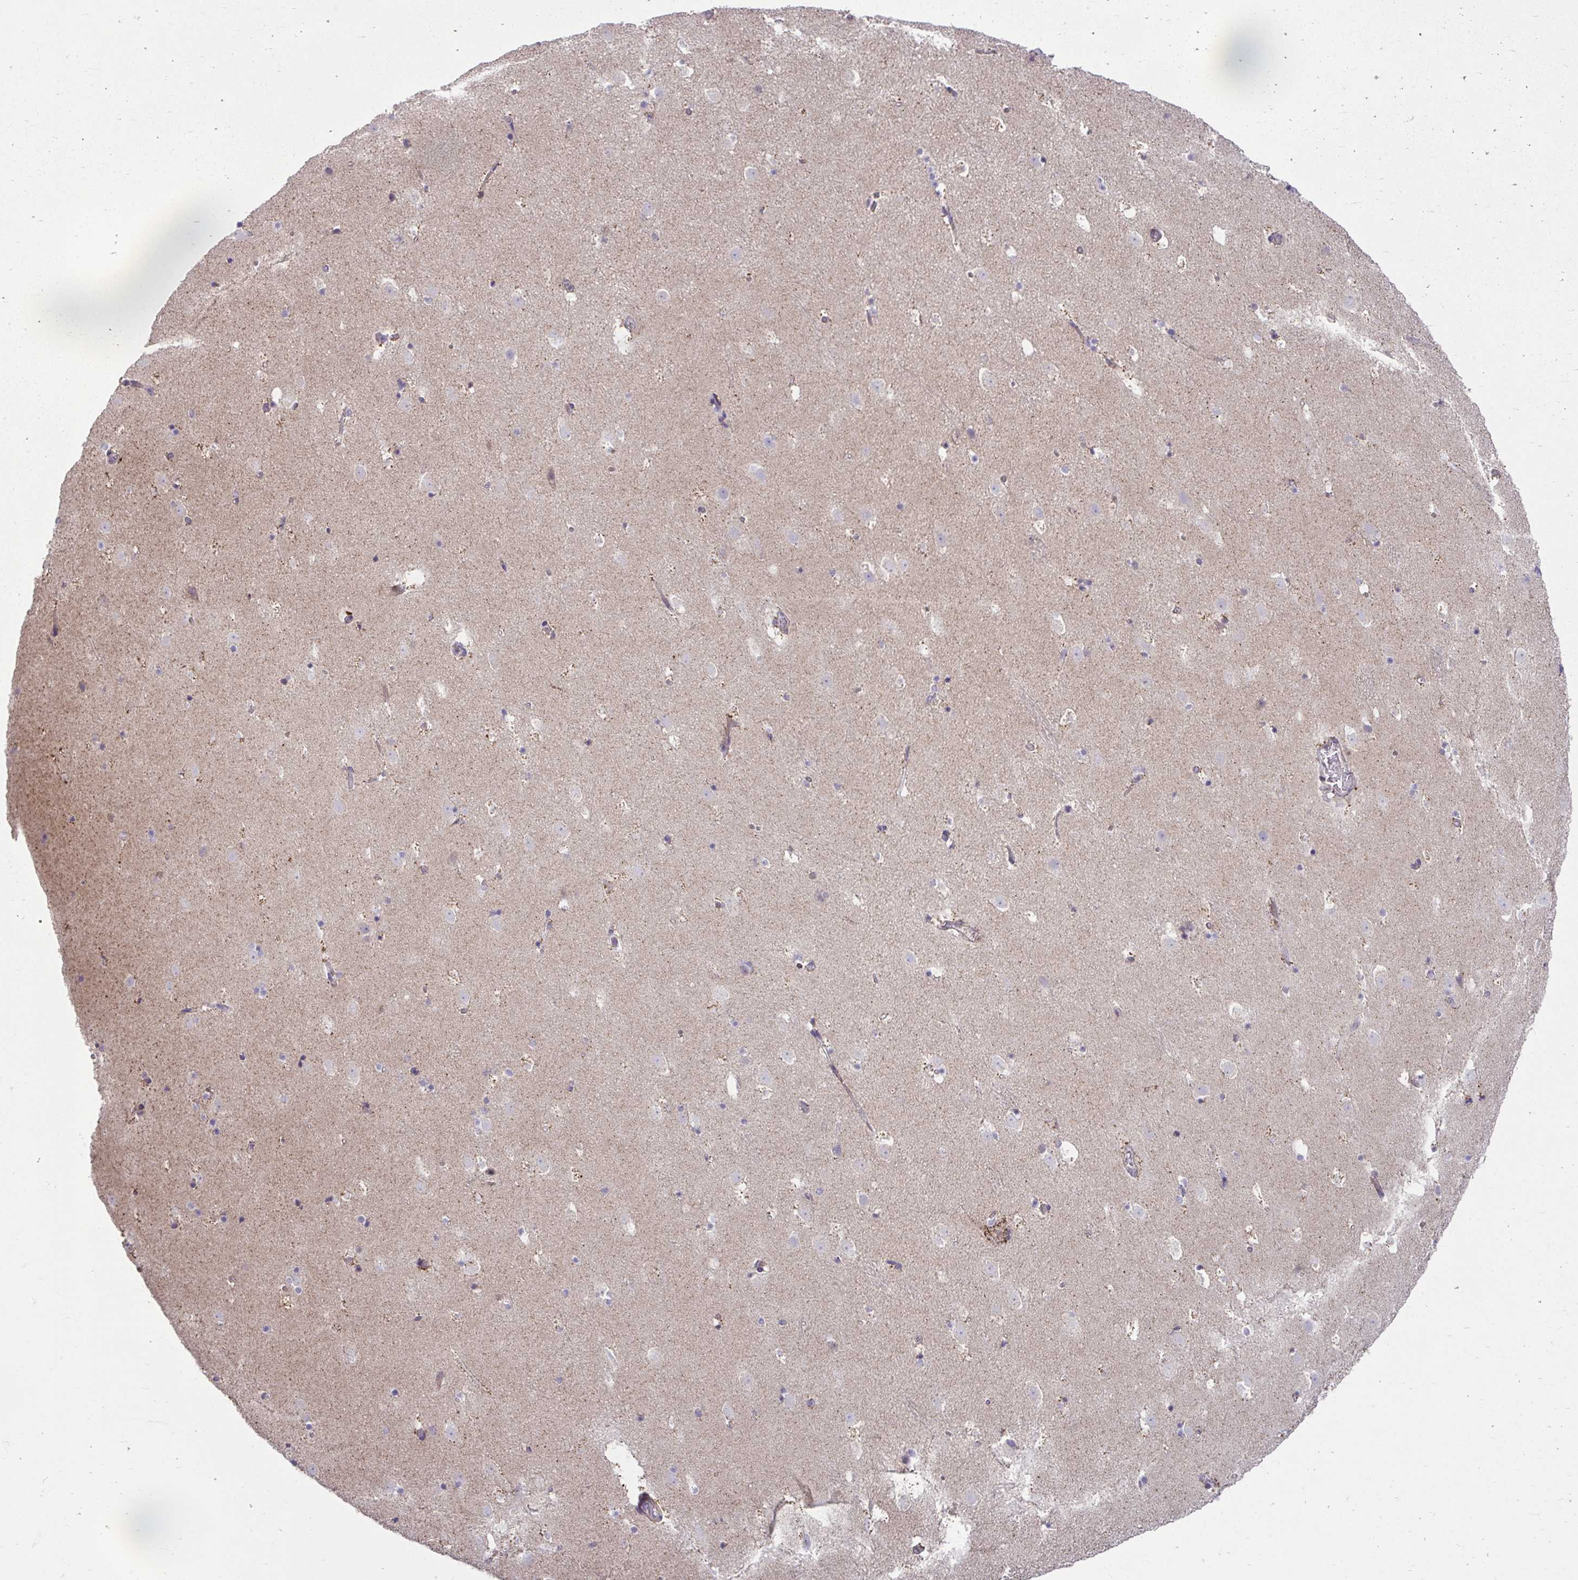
{"staining": {"intensity": "negative", "quantity": "none", "location": "none"}, "tissue": "caudate", "cell_type": "Glial cells", "image_type": "normal", "snomed": [{"axis": "morphology", "description": "Normal tissue, NOS"}, {"axis": "topography", "description": "Lateral ventricle wall"}], "caption": "An immunohistochemistry (IHC) image of unremarkable caudate is shown. There is no staining in glial cells of caudate. (DAB immunohistochemistry (IHC), high magnification).", "gene": "C16orf54", "patient": {"sex": "male", "age": 37}}